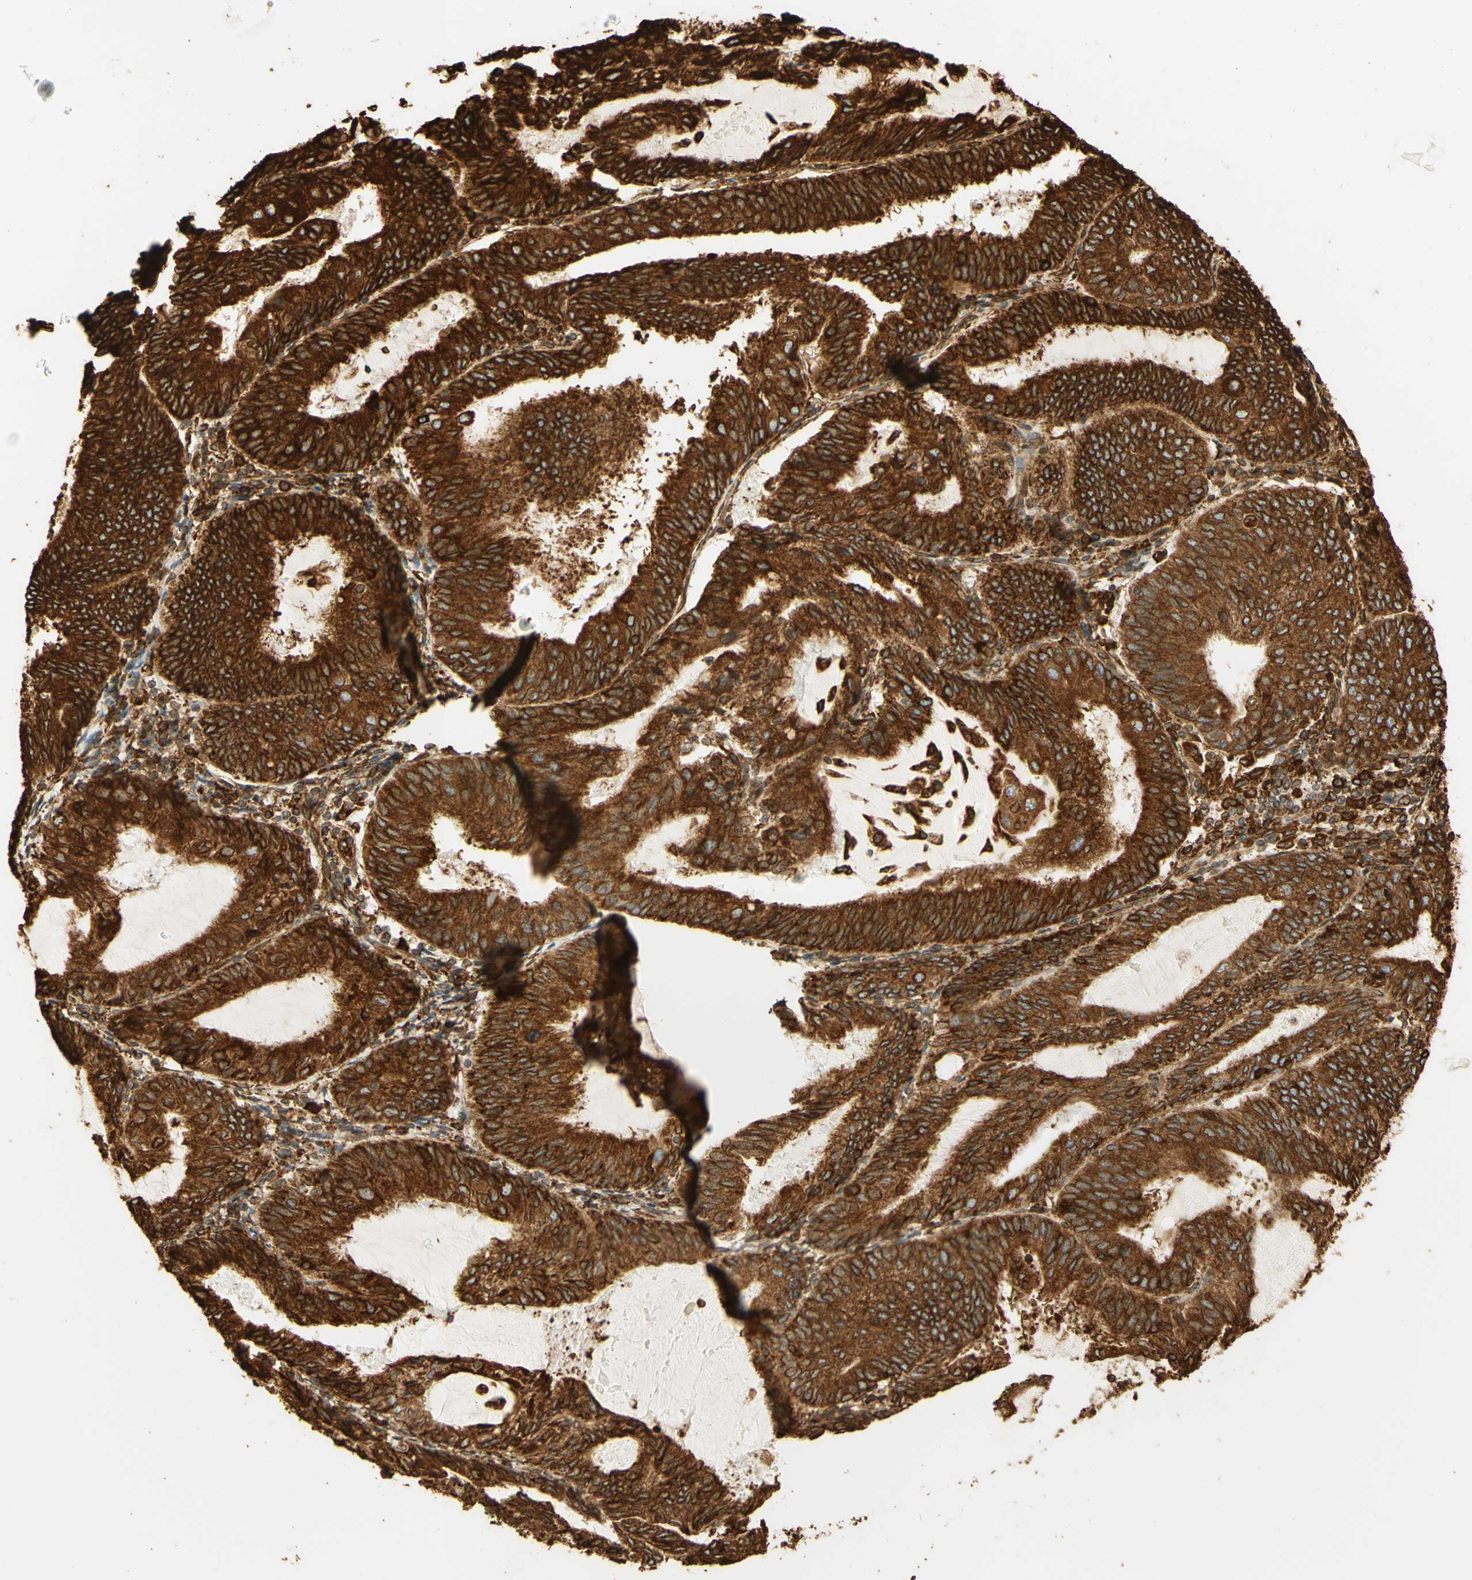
{"staining": {"intensity": "strong", "quantity": ">75%", "location": "cytoplasmic/membranous"}, "tissue": "endometrial cancer", "cell_type": "Tumor cells", "image_type": "cancer", "snomed": [{"axis": "morphology", "description": "Adenocarcinoma, NOS"}, {"axis": "topography", "description": "Endometrium"}], "caption": "High-power microscopy captured an IHC photomicrograph of endometrial cancer, revealing strong cytoplasmic/membranous staining in about >75% of tumor cells. (brown staining indicates protein expression, while blue staining denotes nuclei).", "gene": "CANX", "patient": {"sex": "female", "age": 81}}